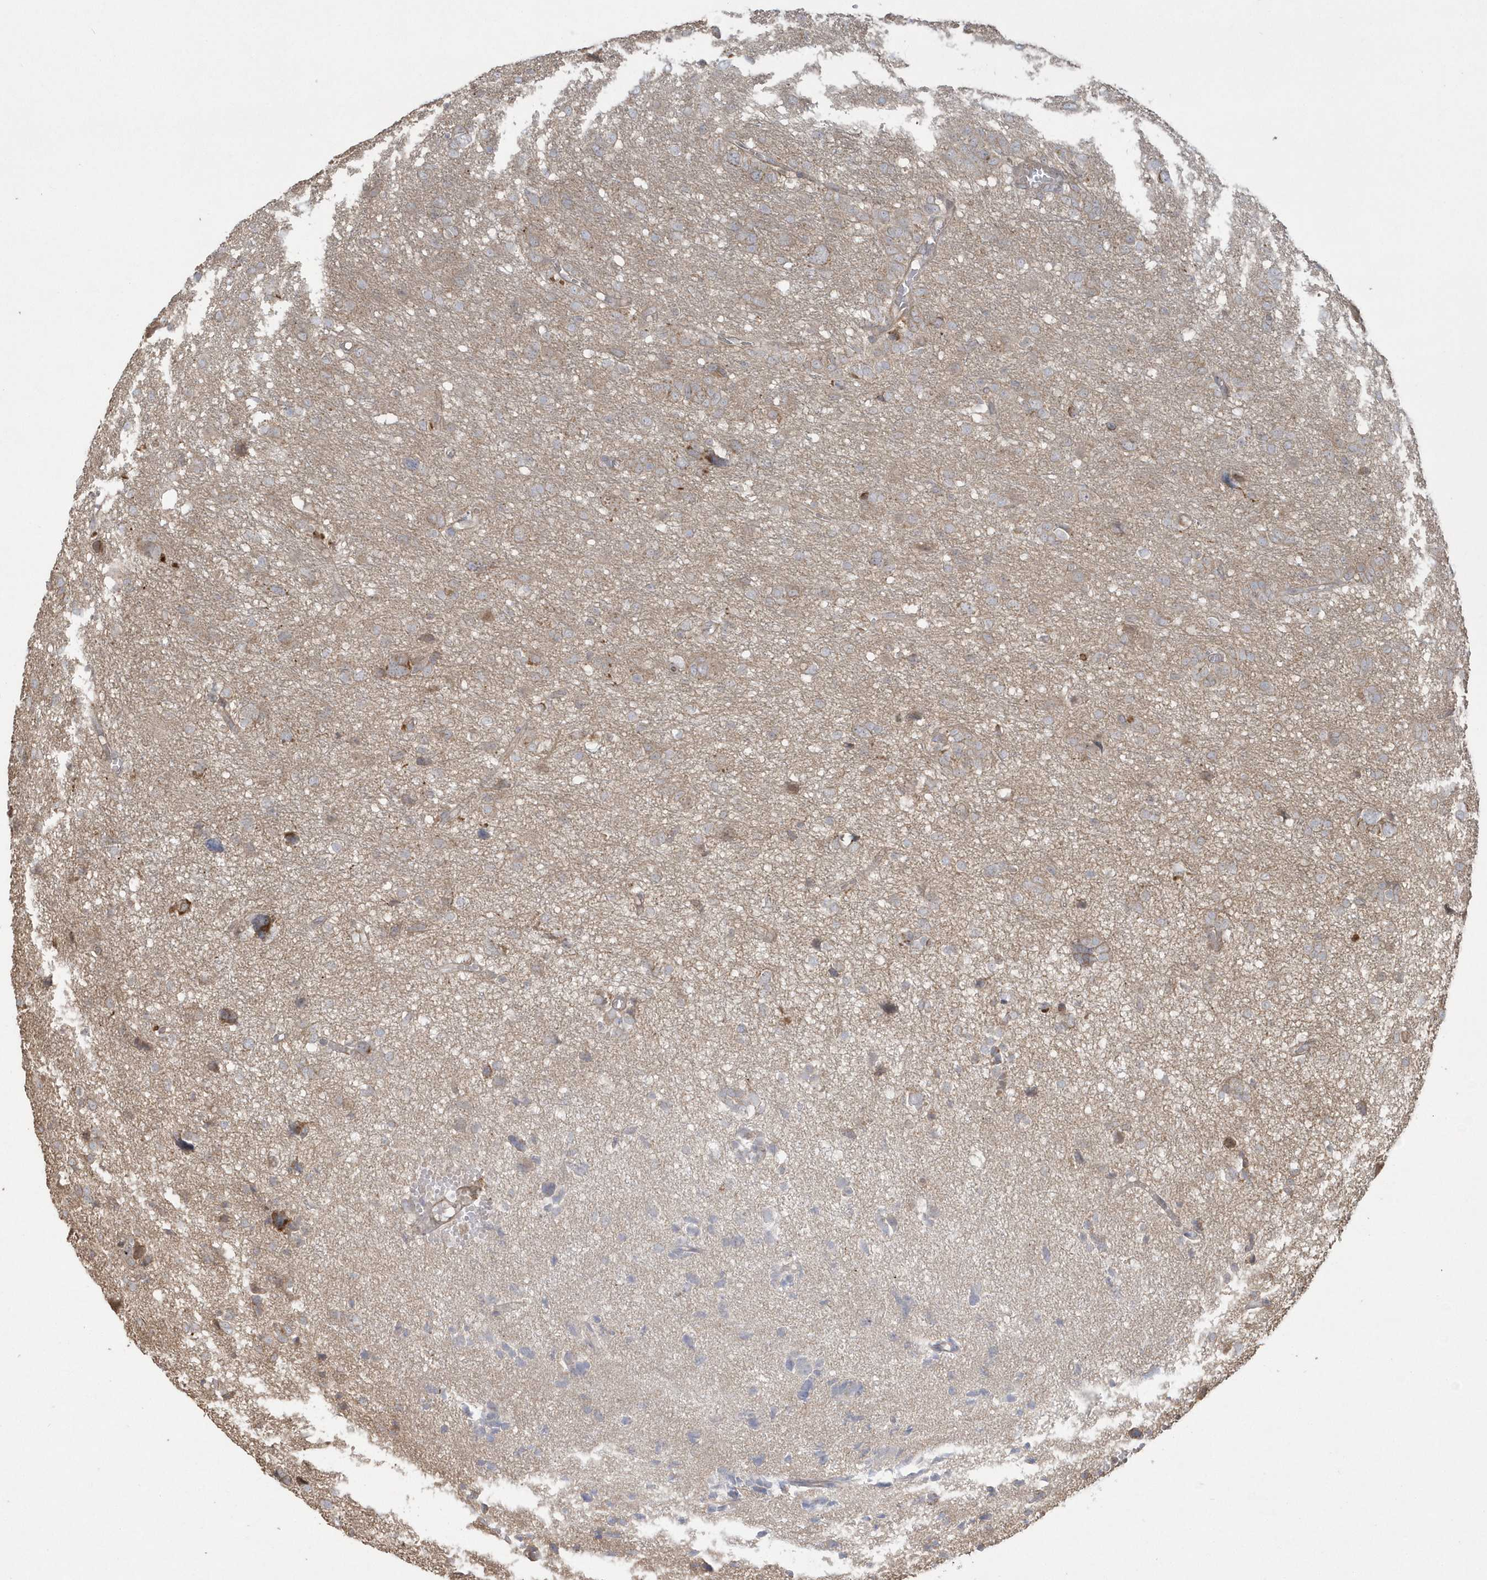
{"staining": {"intensity": "weak", "quantity": "25%-75%", "location": "cytoplasmic/membranous"}, "tissue": "glioma", "cell_type": "Tumor cells", "image_type": "cancer", "snomed": [{"axis": "morphology", "description": "Glioma, malignant, High grade"}, {"axis": "topography", "description": "Brain"}], "caption": "IHC (DAB (3,3'-diaminobenzidine)) staining of high-grade glioma (malignant) exhibits weak cytoplasmic/membranous protein staining in approximately 25%-75% of tumor cells. (DAB (3,3'-diaminobenzidine) IHC with brightfield microscopy, high magnification).", "gene": "ARMC8", "patient": {"sex": "female", "age": 59}}